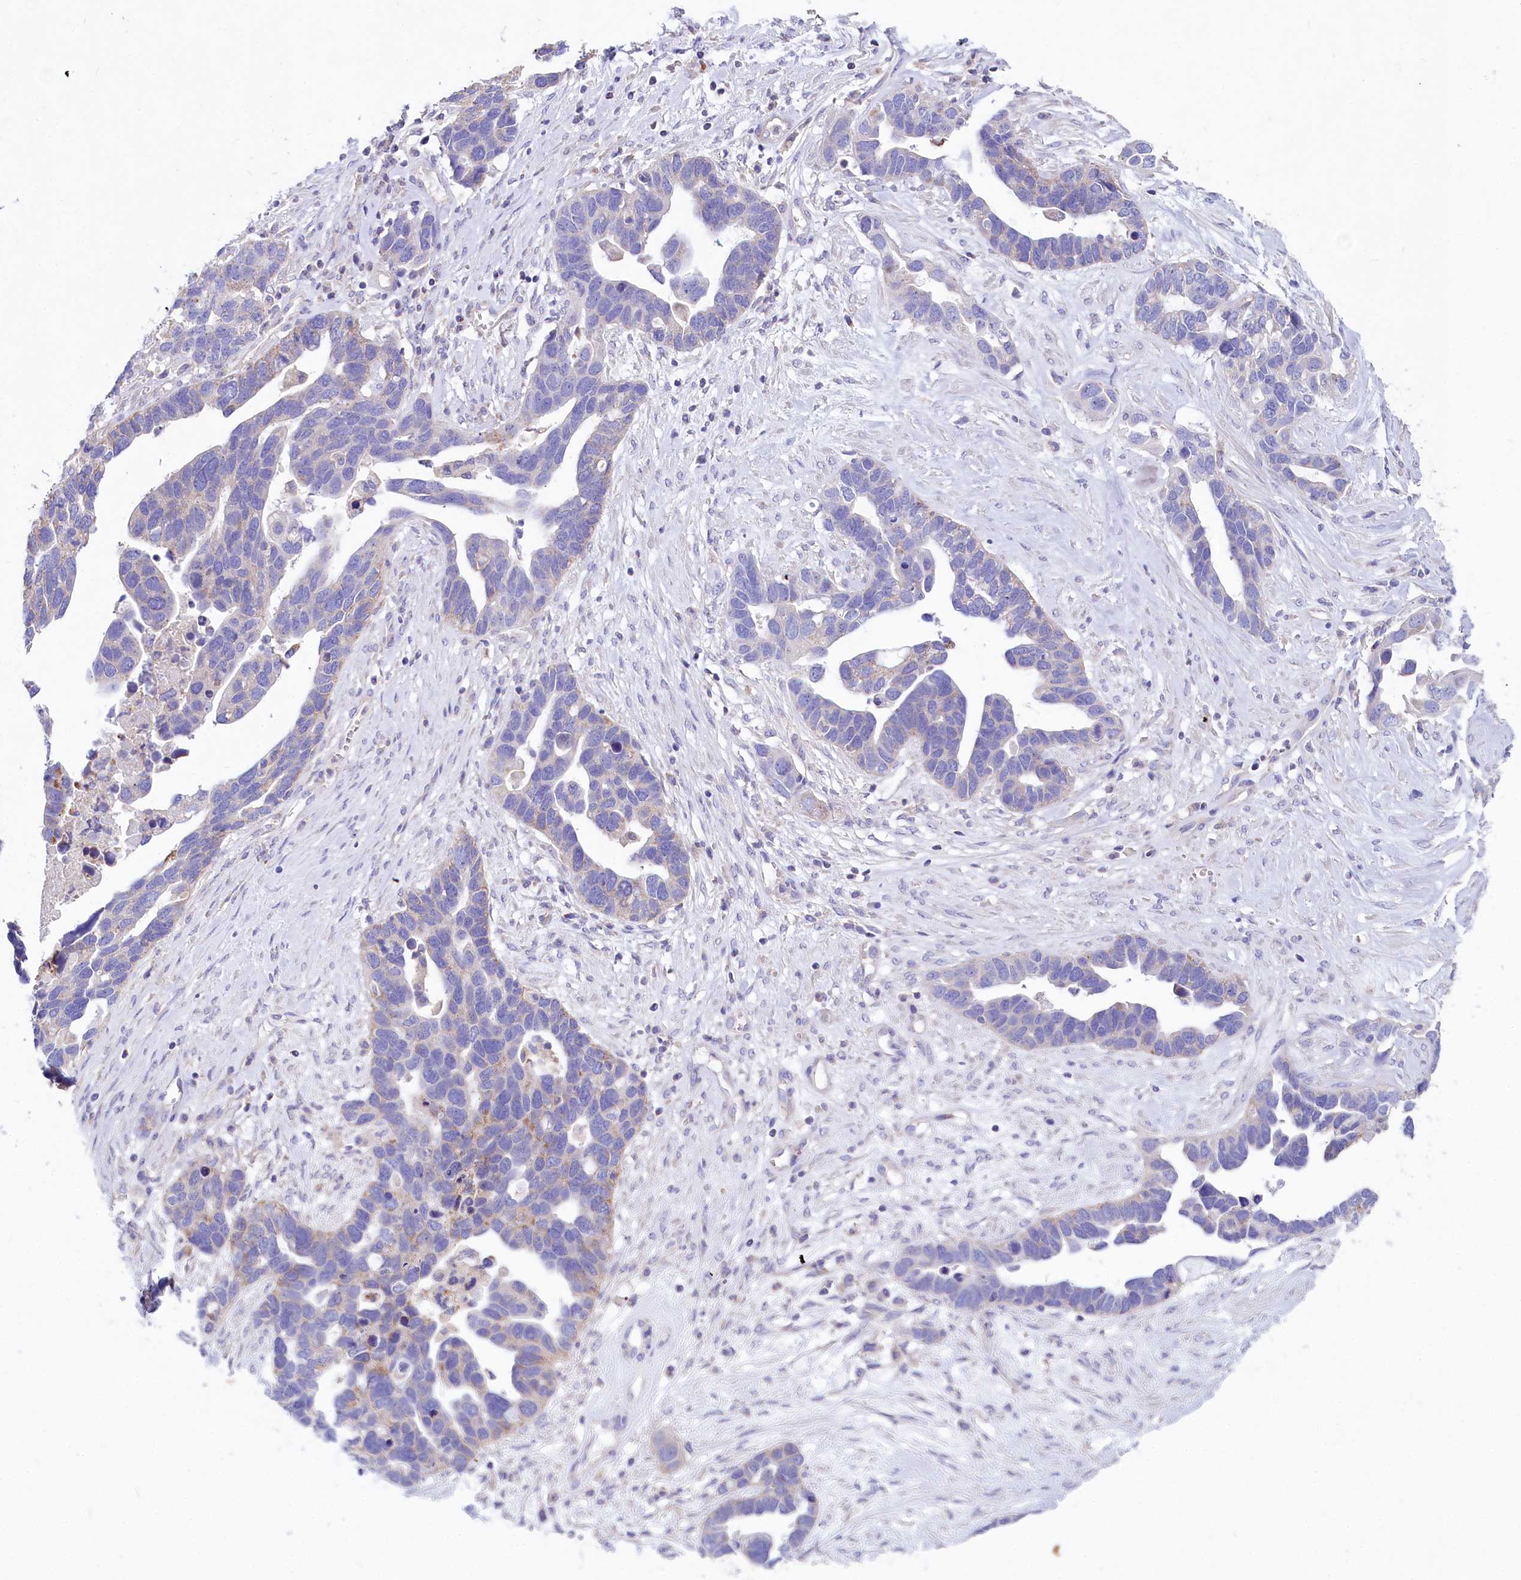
{"staining": {"intensity": "moderate", "quantity": "<25%", "location": "cytoplasmic/membranous"}, "tissue": "ovarian cancer", "cell_type": "Tumor cells", "image_type": "cancer", "snomed": [{"axis": "morphology", "description": "Cystadenocarcinoma, serous, NOS"}, {"axis": "topography", "description": "Ovary"}], "caption": "Immunohistochemistry photomicrograph of neoplastic tissue: serous cystadenocarcinoma (ovarian) stained using IHC reveals low levels of moderate protein expression localized specifically in the cytoplasmic/membranous of tumor cells, appearing as a cytoplasmic/membranous brown color.", "gene": "VPS26B", "patient": {"sex": "female", "age": 54}}